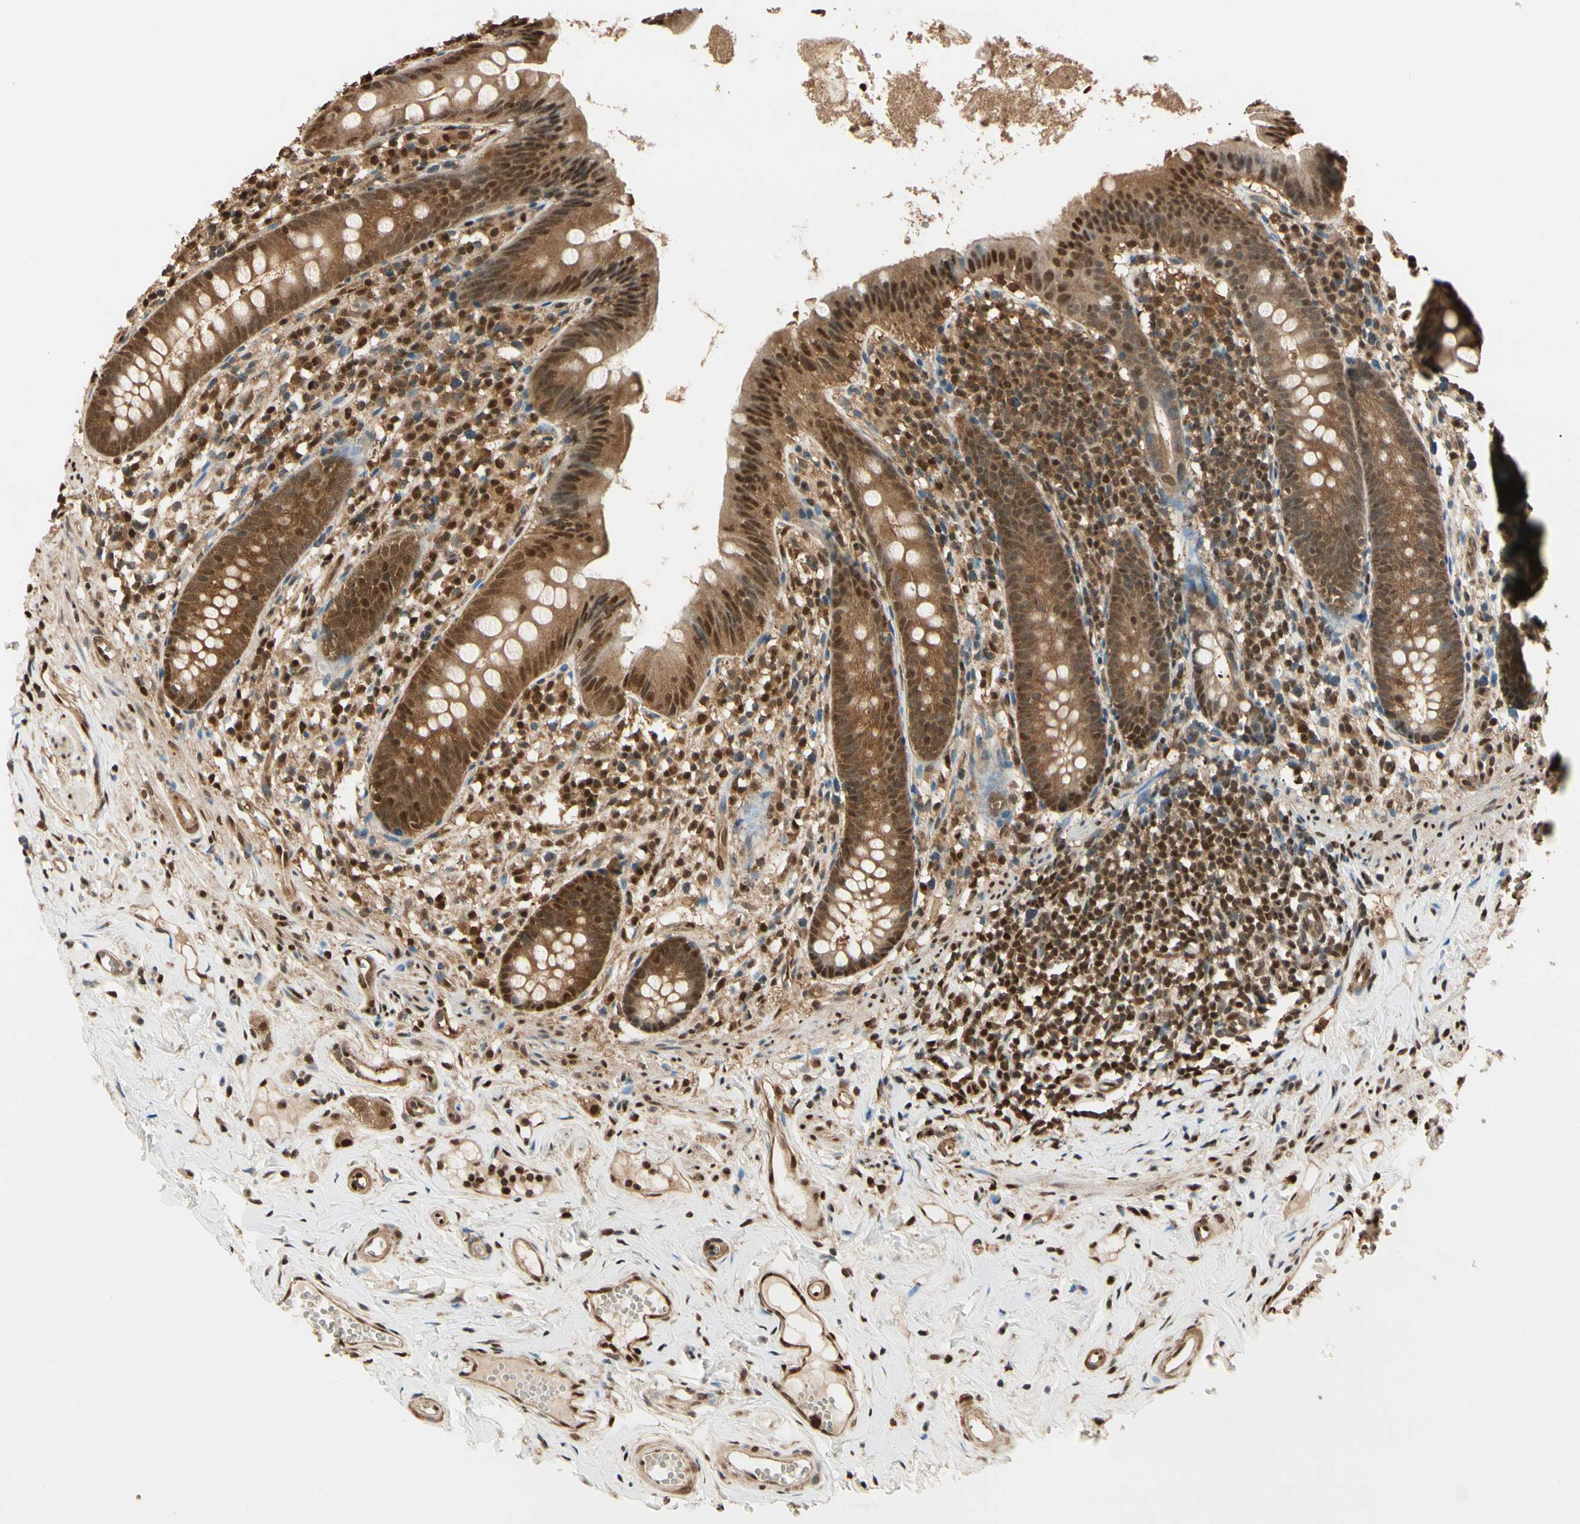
{"staining": {"intensity": "strong", "quantity": ">75%", "location": "cytoplasmic/membranous,nuclear"}, "tissue": "appendix", "cell_type": "Glandular cells", "image_type": "normal", "snomed": [{"axis": "morphology", "description": "Normal tissue, NOS"}, {"axis": "topography", "description": "Appendix"}], "caption": "Immunohistochemistry histopathology image of normal appendix: appendix stained using immunohistochemistry shows high levels of strong protein expression localized specifically in the cytoplasmic/membranous,nuclear of glandular cells, appearing as a cytoplasmic/membranous,nuclear brown color.", "gene": "PNCK", "patient": {"sex": "male", "age": 52}}